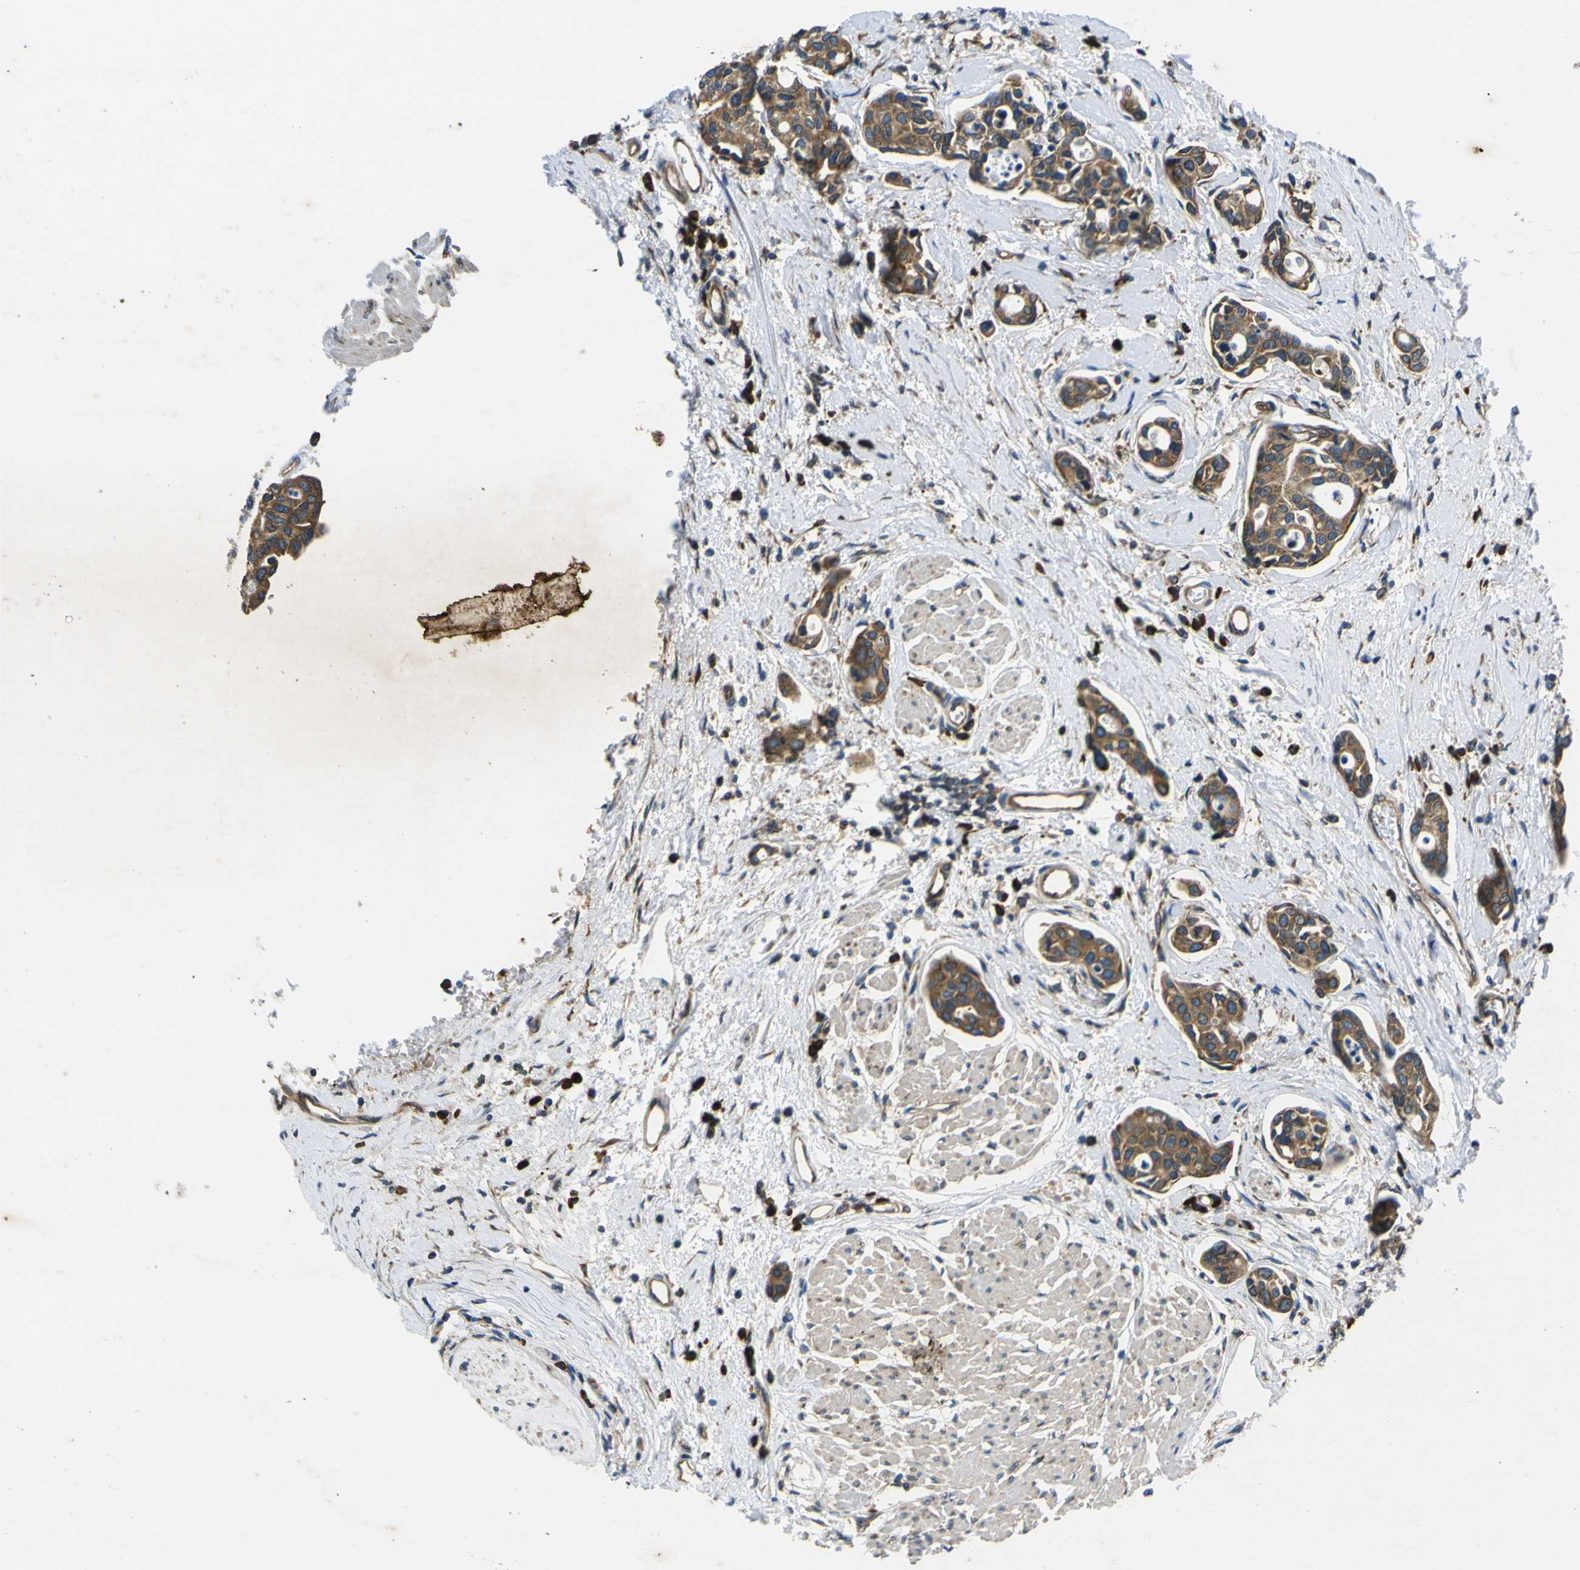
{"staining": {"intensity": "moderate", "quantity": ">75%", "location": "cytoplasmic/membranous"}, "tissue": "urothelial cancer", "cell_type": "Tumor cells", "image_type": "cancer", "snomed": [{"axis": "morphology", "description": "Urothelial carcinoma, High grade"}, {"axis": "topography", "description": "Urinary bladder"}], "caption": "Urothelial cancer stained for a protein (brown) demonstrates moderate cytoplasmic/membranous positive expression in approximately >75% of tumor cells.", "gene": "RPSA", "patient": {"sex": "male", "age": 78}}